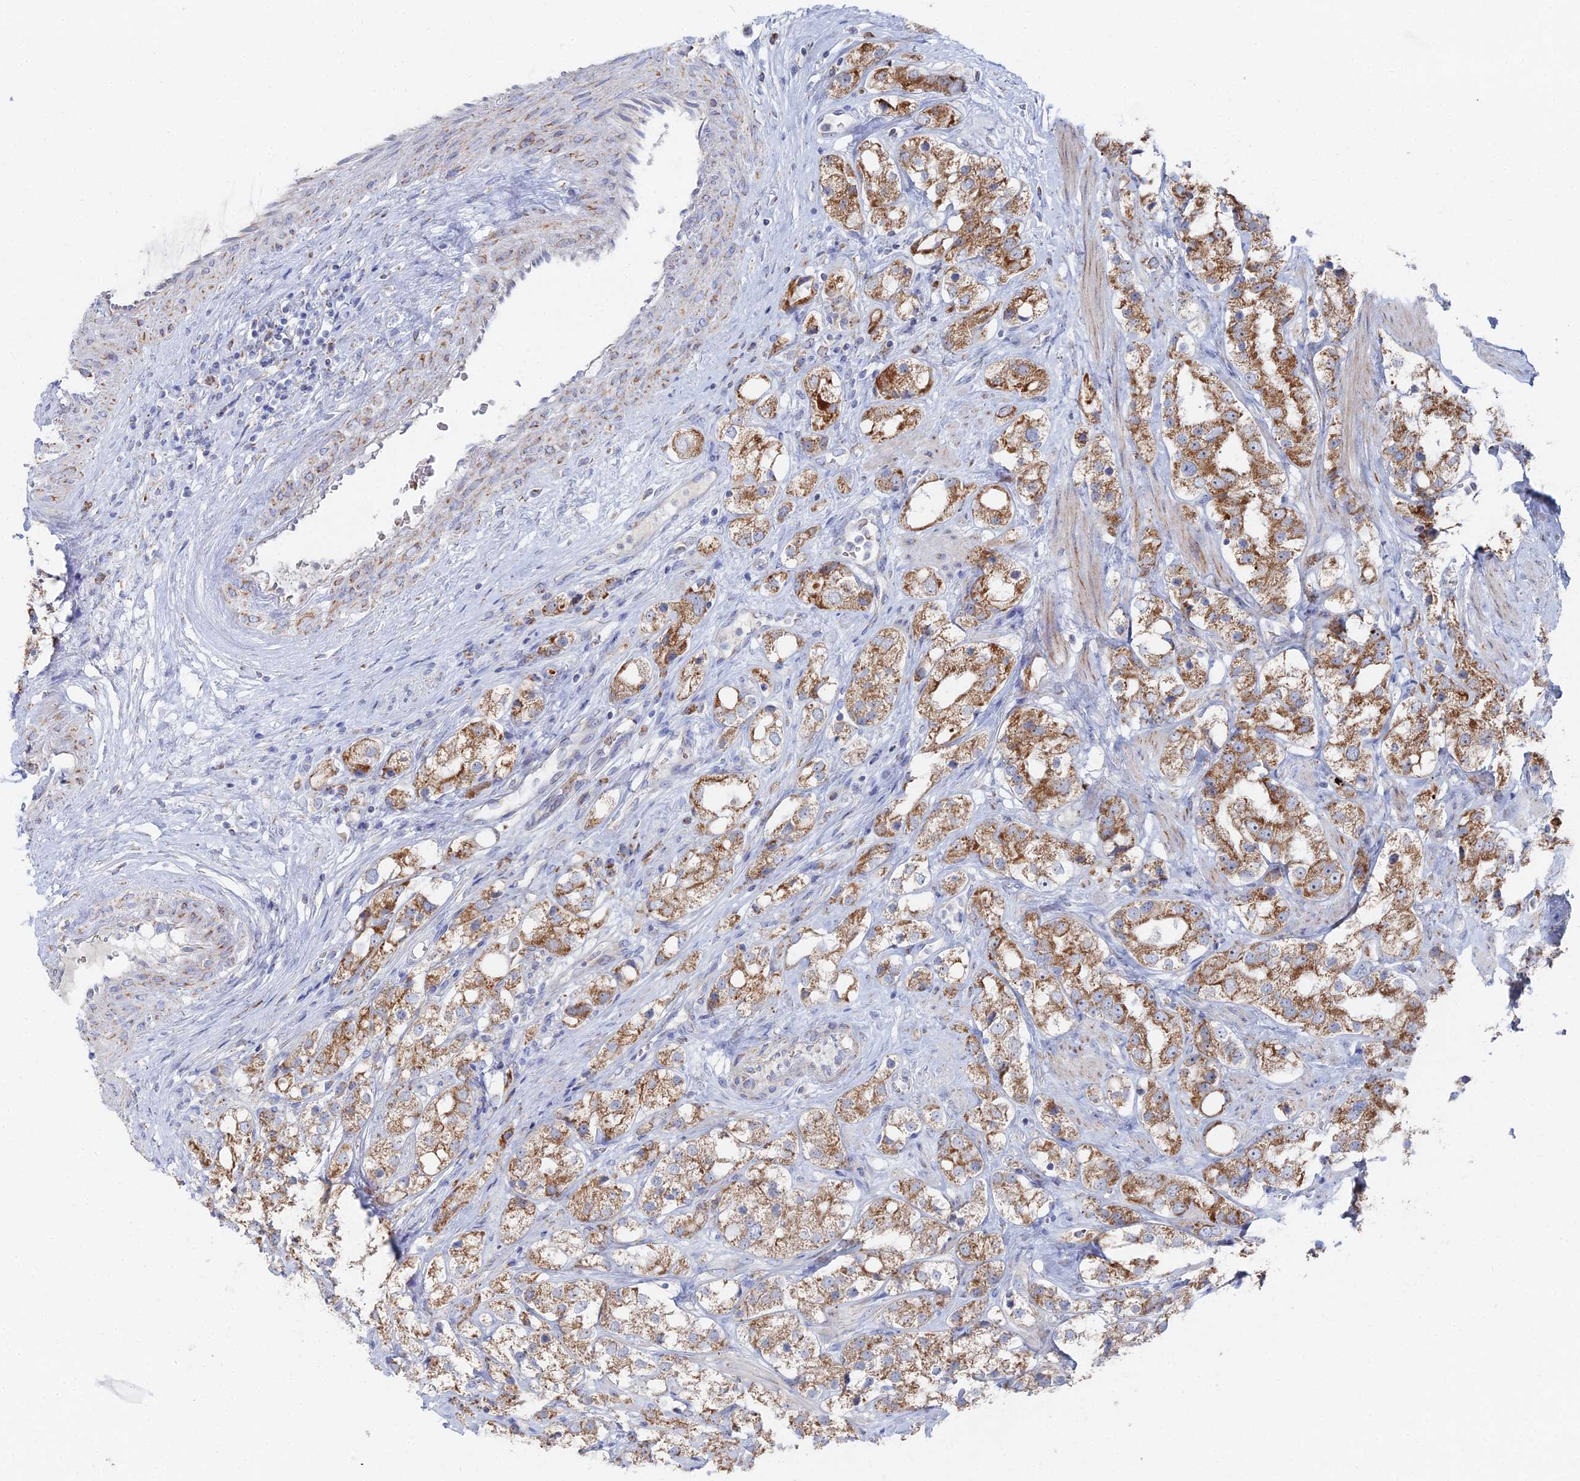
{"staining": {"intensity": "moderate", "quantity": ">75%", "location": "cytoplasmic/membranous"}, "tissue": "prostate cancer", "cell_type": "Tumor cells", "image_type": "cancer", "snomed": [{"axis": "morphology", "description": "Adenocarcinoma, NOS"}, {"axis": "topography", "description": "Prostate"}], "caption": "A histopathology image of prostate cancer stained for a protein exhibits moderate cytoplasmic/membranous brown staining in tumor cells. The staining is performed using DAB brown chromogen to label protein expression. The nuclei are counter-stained blue using hematoxylin.", "gene": "MPC1", "patient": {"sex": "male", "age": 79}}